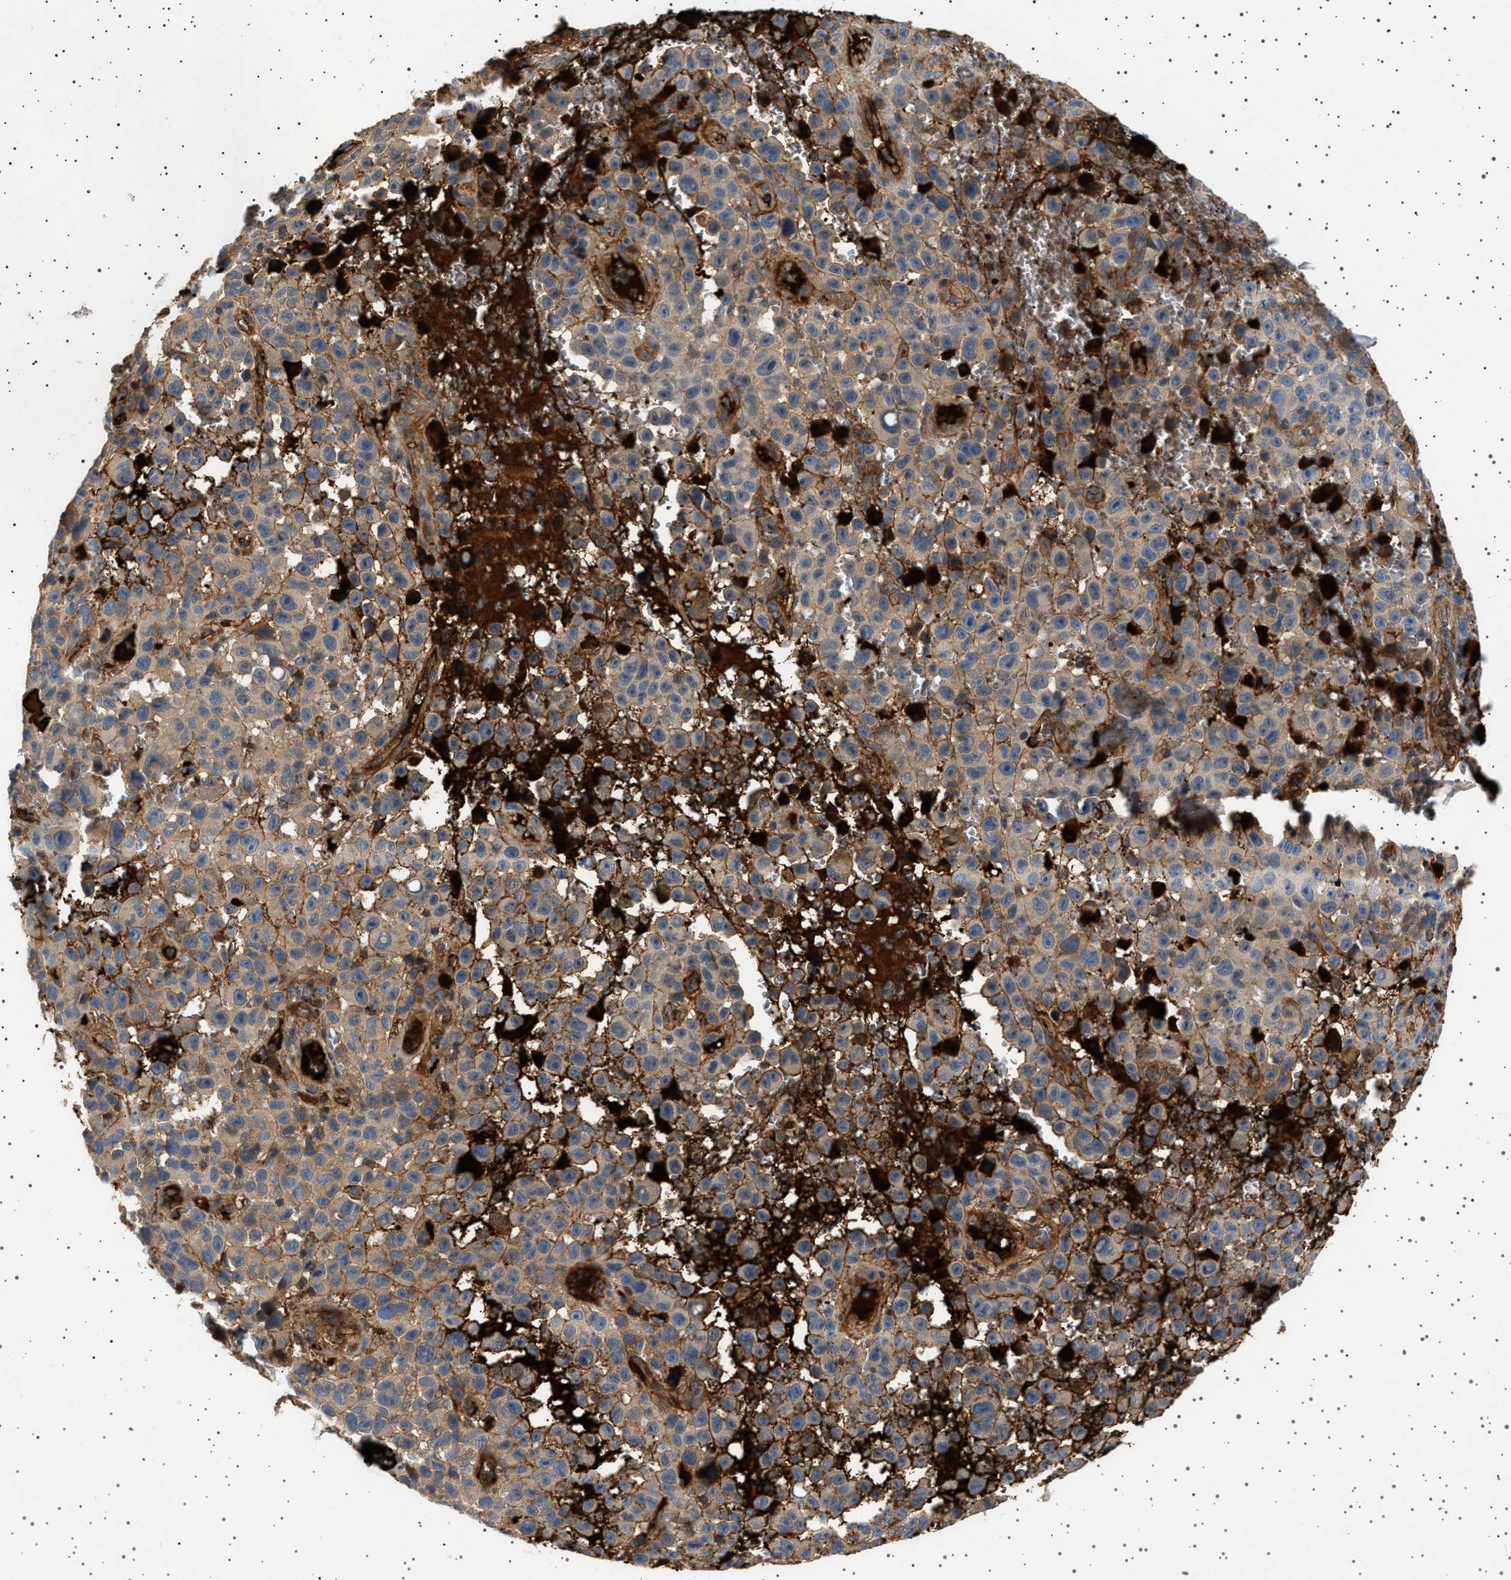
{"staining": {"intensity": "weak", "quantity": ">75%", "location": "cytoplasmic/membranous"}, "tissue": "melanoma", "cell_type": "Tumor cells", "image_type": "cancer", "snomed": [{"axis": "morphology", "description": "Malignant melanoma, NOS"}, {"axis": "topography", "description": "Skin"}], "caption": "Immunohistochemistry photomicrograph of neoplastic tissue: human malignant melanoma stained using immunohistochemistry (IHC) exhibits low levels of weak protein expression localized specifically in the cytoplasmic/membranous of tumor cells, appearing as a cytoplasmic/membranous brown color.", "gene": "FICD", "patient": {"sex": "female", "age": 82}}